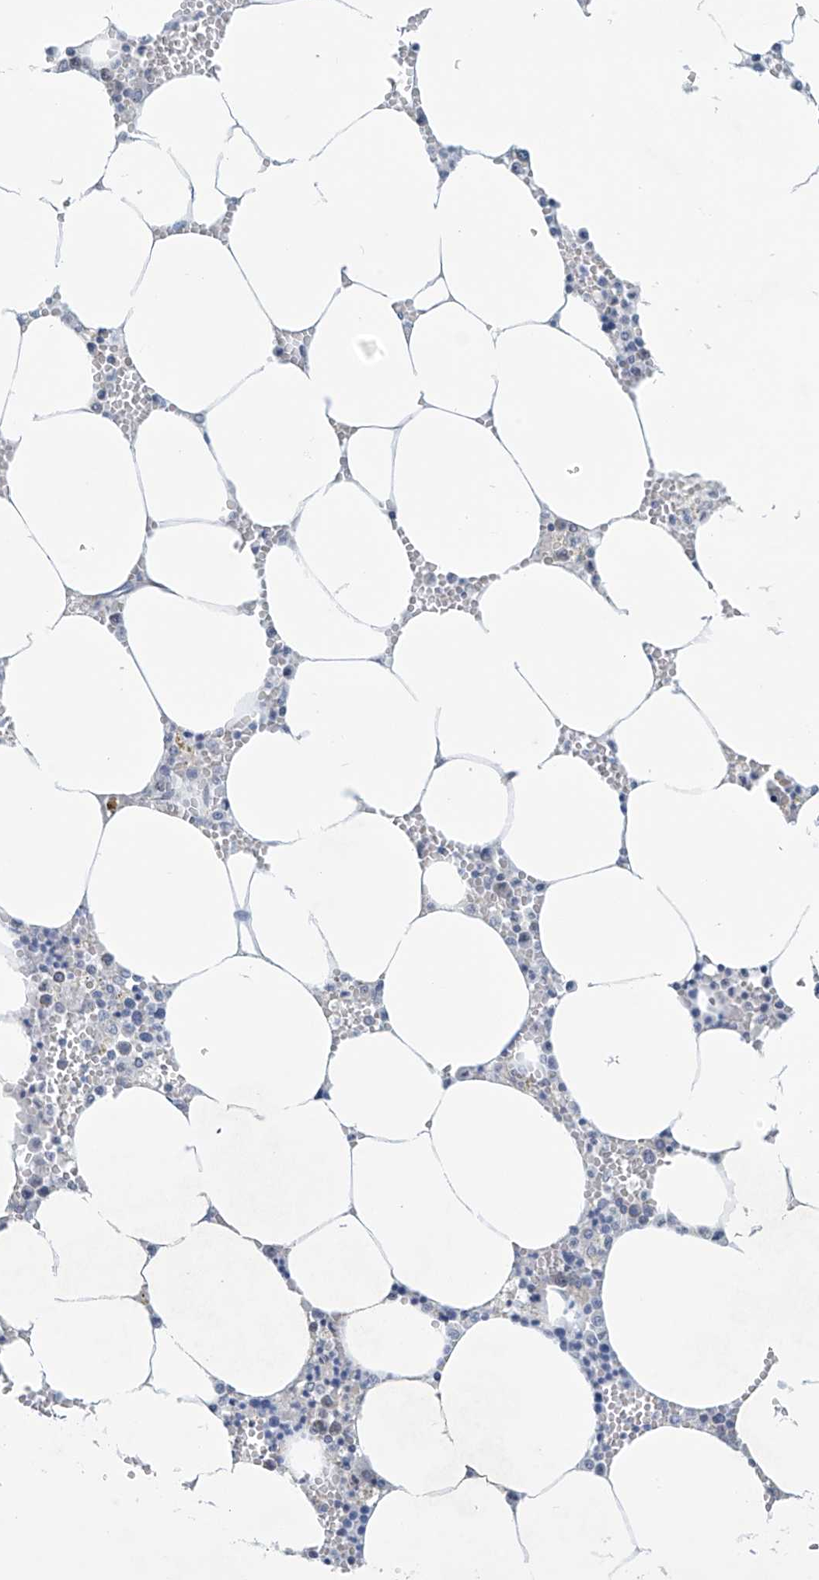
{"staining": {"intensity": "negative", "quantity": "none", "location": "none"}, "tissue": "bone marrow", "cell_type": "Hematopoietic cells", "image_type": "normal", "snomed": [{"axis": "morphology", "description": "Normal tissue, NOS"}, {"axis": "topography", "description": "Bone marrow"}], "caption": "DAB immunohistochemical staining of normal bone marrow demonstrates no significant expression in hematopoietic cells. Brightfield microscopy of IHC stained with DAB (3,3'-diaminobenzidine) (brown) and hematoxylin (blue), captured at high magnification.", "gene": "SLC35A5", "patient": {"sex": "male", "age": 70}}